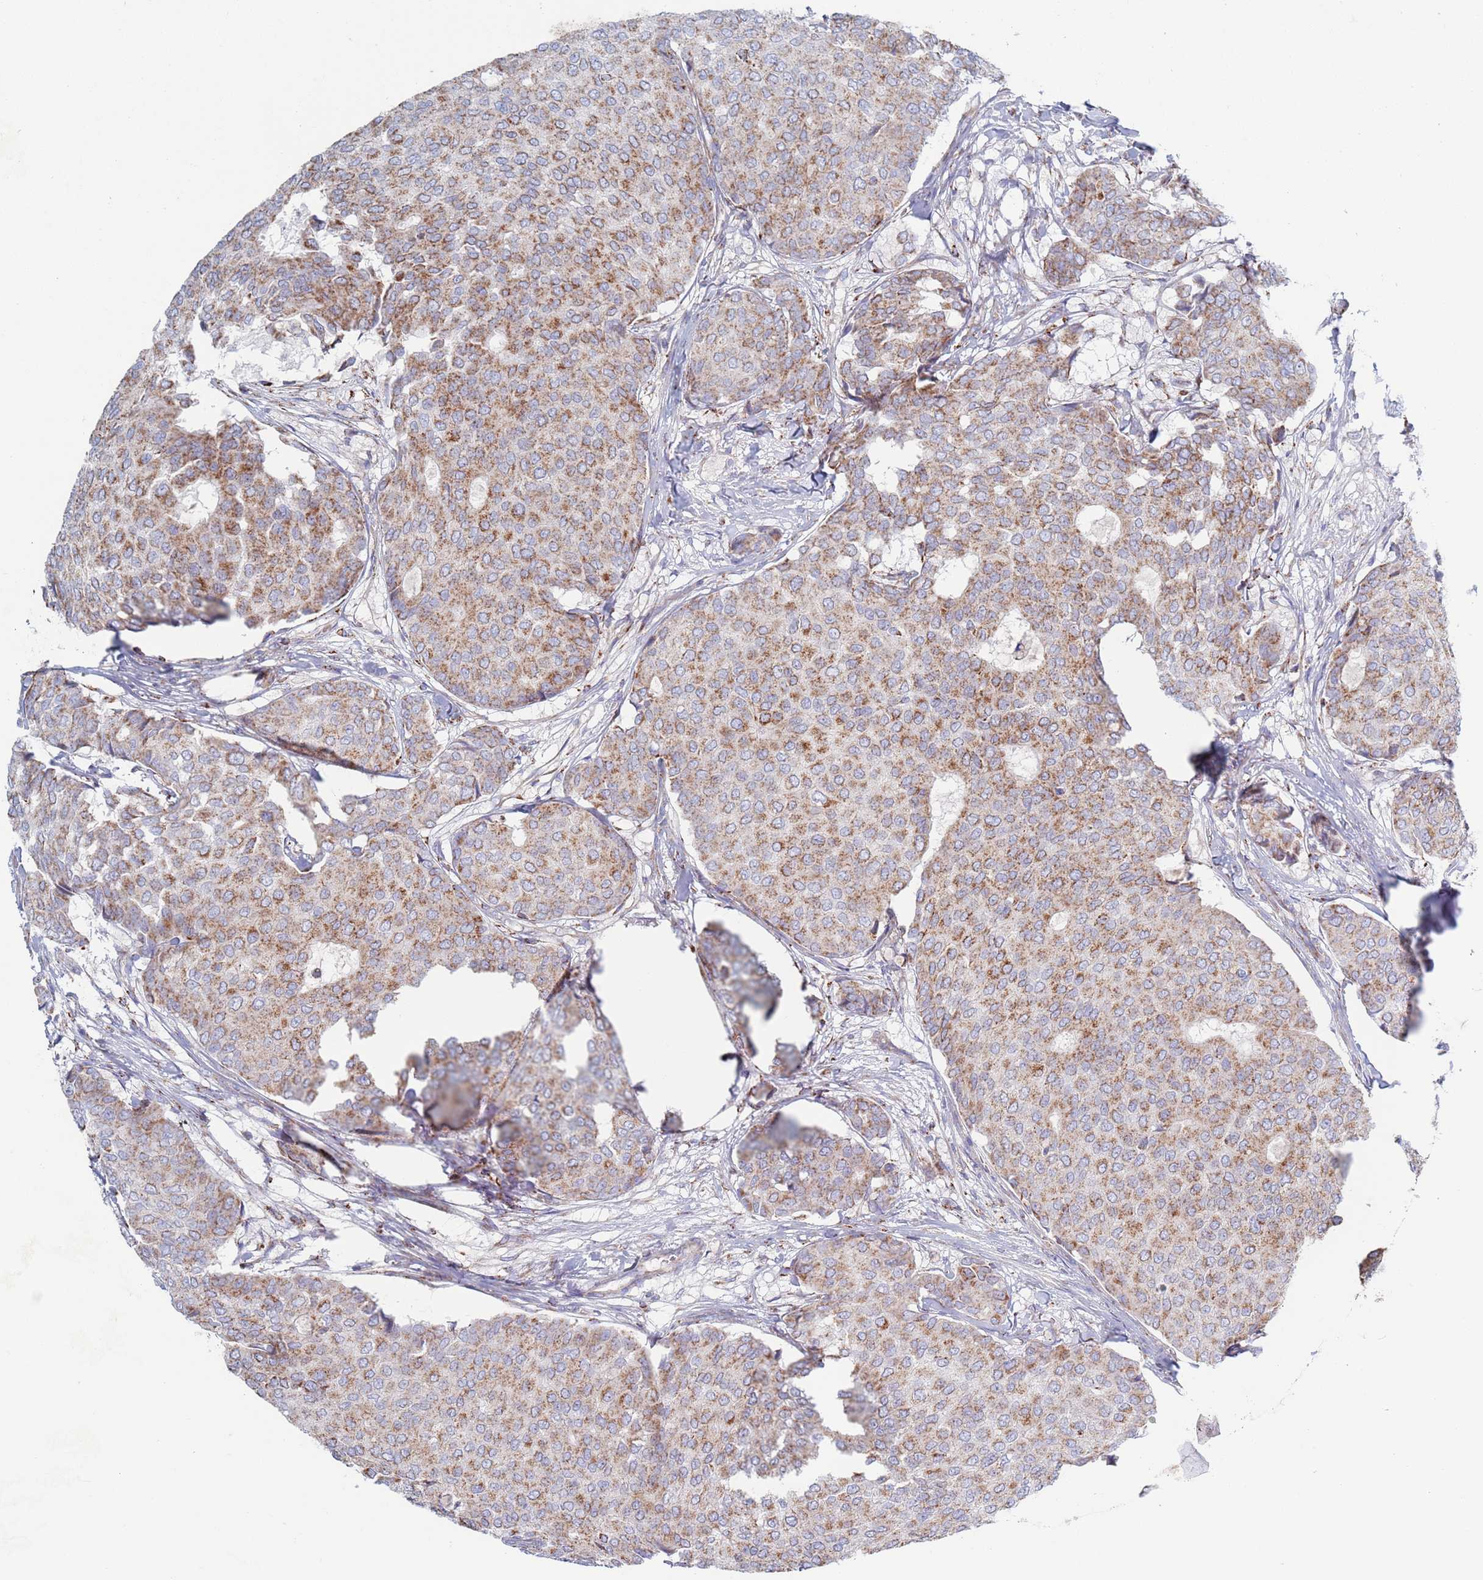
{"staining": {"intensity": "moderate", "quantity": ">75%", "location": "cytoplasmic/membranous"}, "tissue": "breast cancer", "cell_type": "Tumor cells", "image_type": "cancer", "snomed": [{"axis": "morphology", "description": "Duct carcinoma"}, {"axis": "topography", "description": "Breast"}], "caption": "Breast infiltrating ductal carcinoma stained for a protein (brown) demonstrates moderate cytoplasmic/membranous positive staining in about >75% of tumor cells.", "gene": "CHCHD6", "patient": {"sex": "female", "age": 75}}